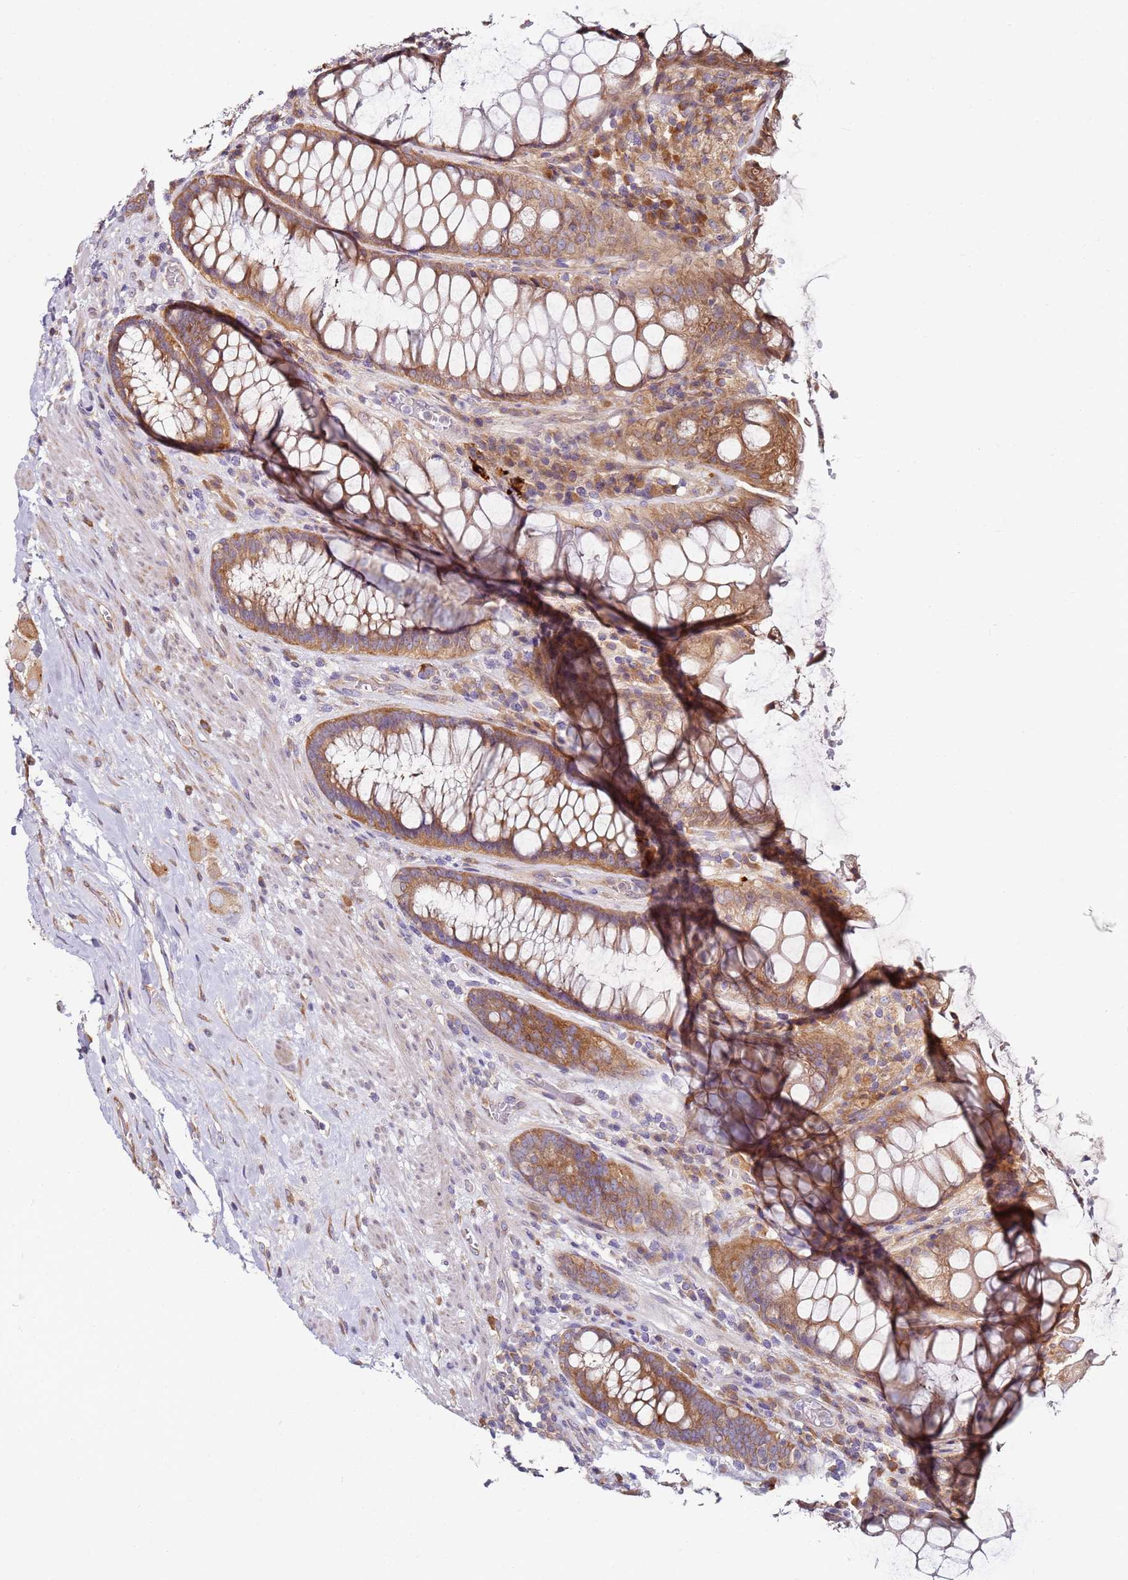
{"staining": {"intensity": "moderate", "quantity": ">75%", "location": "cytoplasmic/membranous"}, "tissue": "rectum", "cell_type": "Glandular cells", "image_type": "normal", "snomed": [{"axis": "morphology", "description": "Normal tissue, NOS"}, {"axis": "topography", "description": "Rectum"}], "caption": "The immunohistochemical stain shows moderate cytoplasmic/membranous positivity in glandular cells of normal rectum.", "gene": "RPS3A", "patient": {"sex": "male", "age": 64}}